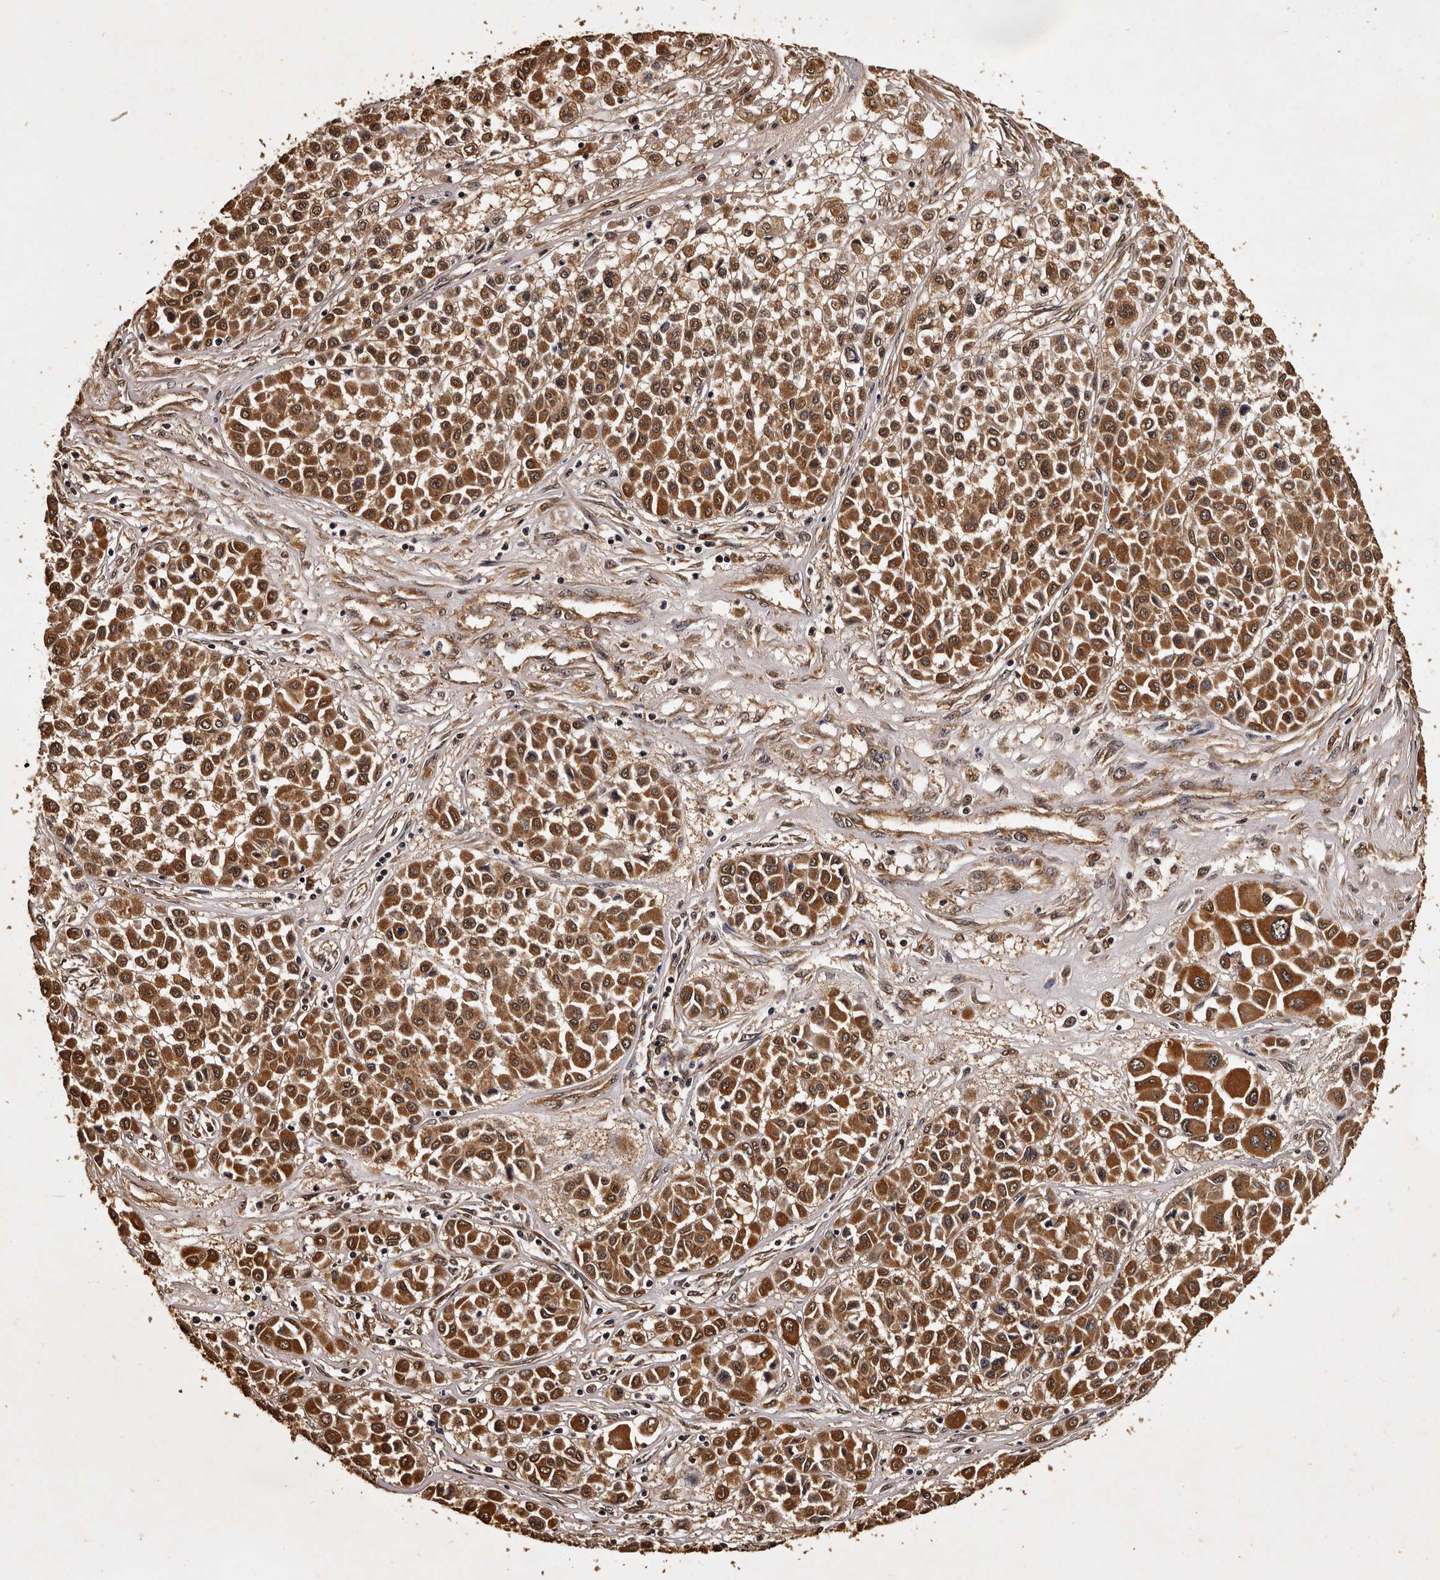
{"staining": {"intensity": "strong", "quantity": ">75%", "location": "cytoplasmic/membranous,nuclear"}, "tissue": "melanoma", "cell_type": "Tumor cells", "image_type": "cancer", "snomed": [{"axis": "morphology", "description": "Malignant melanoma, Metastatic site"}, {"axis": "topography", "description": "Soft tissue"}], "caption": "Approximately >75% of tumor cells in malignant melanoma (metastatic site) show strong cytoplasmic/membranous and nuclear protein staining as visualized by brown immunohistochemical staining.", "gene": "PARS2", "patient": {"sex": "male", "age": 41}}